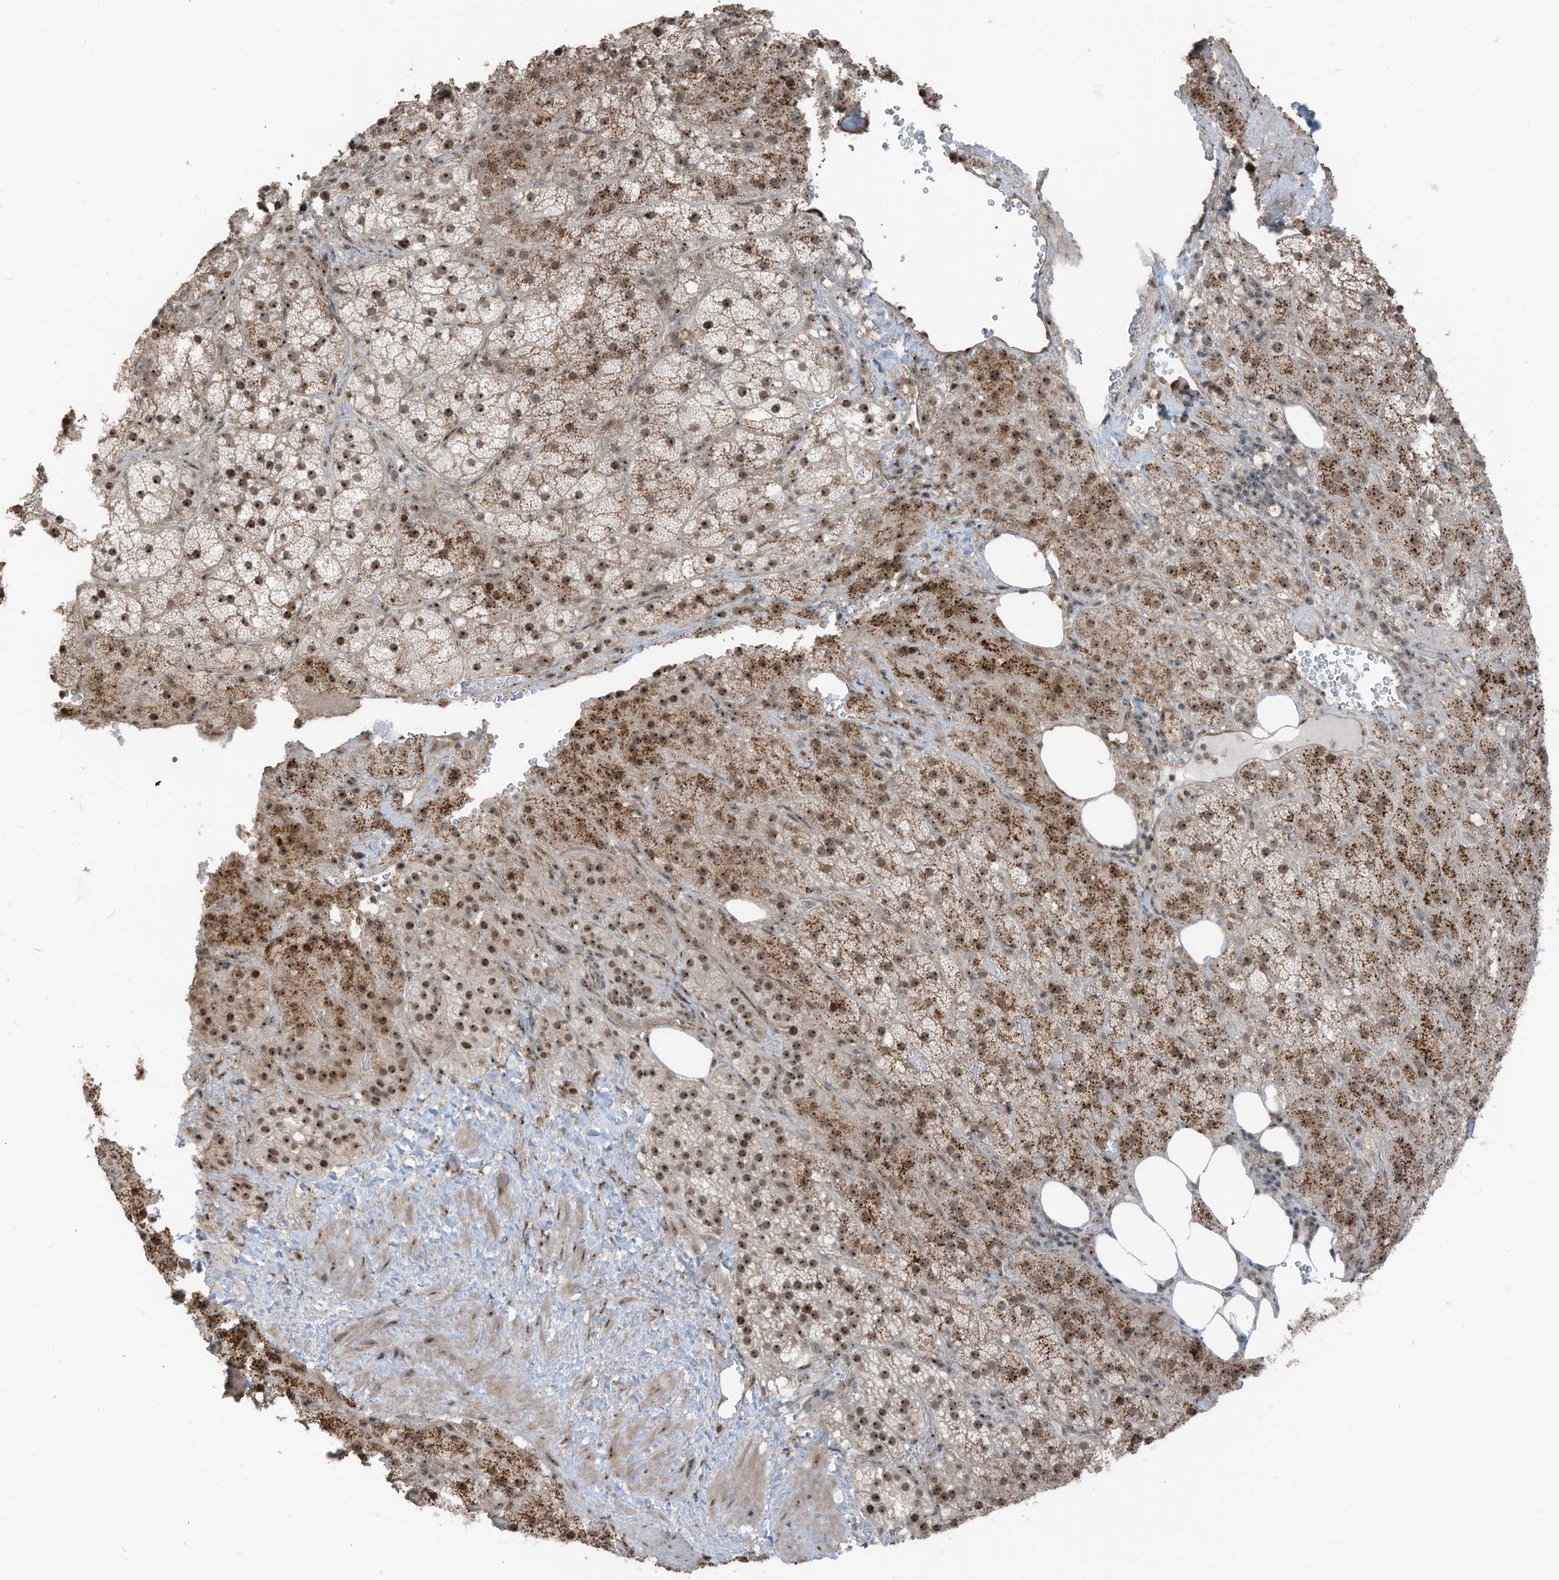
{"staining": {"intensity": "moderate", "quantity": ">75%", "location": "cytoplasmic/membranous,nuclear"}, "tissue": "adrenal gland", "cell_type": "Glandular cells", "image_type": "normal", "snomed": [{"axis": "morphology", "description": "Normal tissue, NOS"}, {"axis": "topography", "description": "Adrenal gland"}], "caption": "Immunohistochemistry histopathology image of benign adrenal gland: human adrenal gland stained using immunohistochemistry (IHC) exhibits medium levels of moderate protein expression localized specifically in the cytoplasmic/membranous,nuclear of glandular cells, appearing as a cytoplasmic/membranous,nuclear brown color.", "gene": "UTP3", "patient": {"sex": "female", "age": 59}}